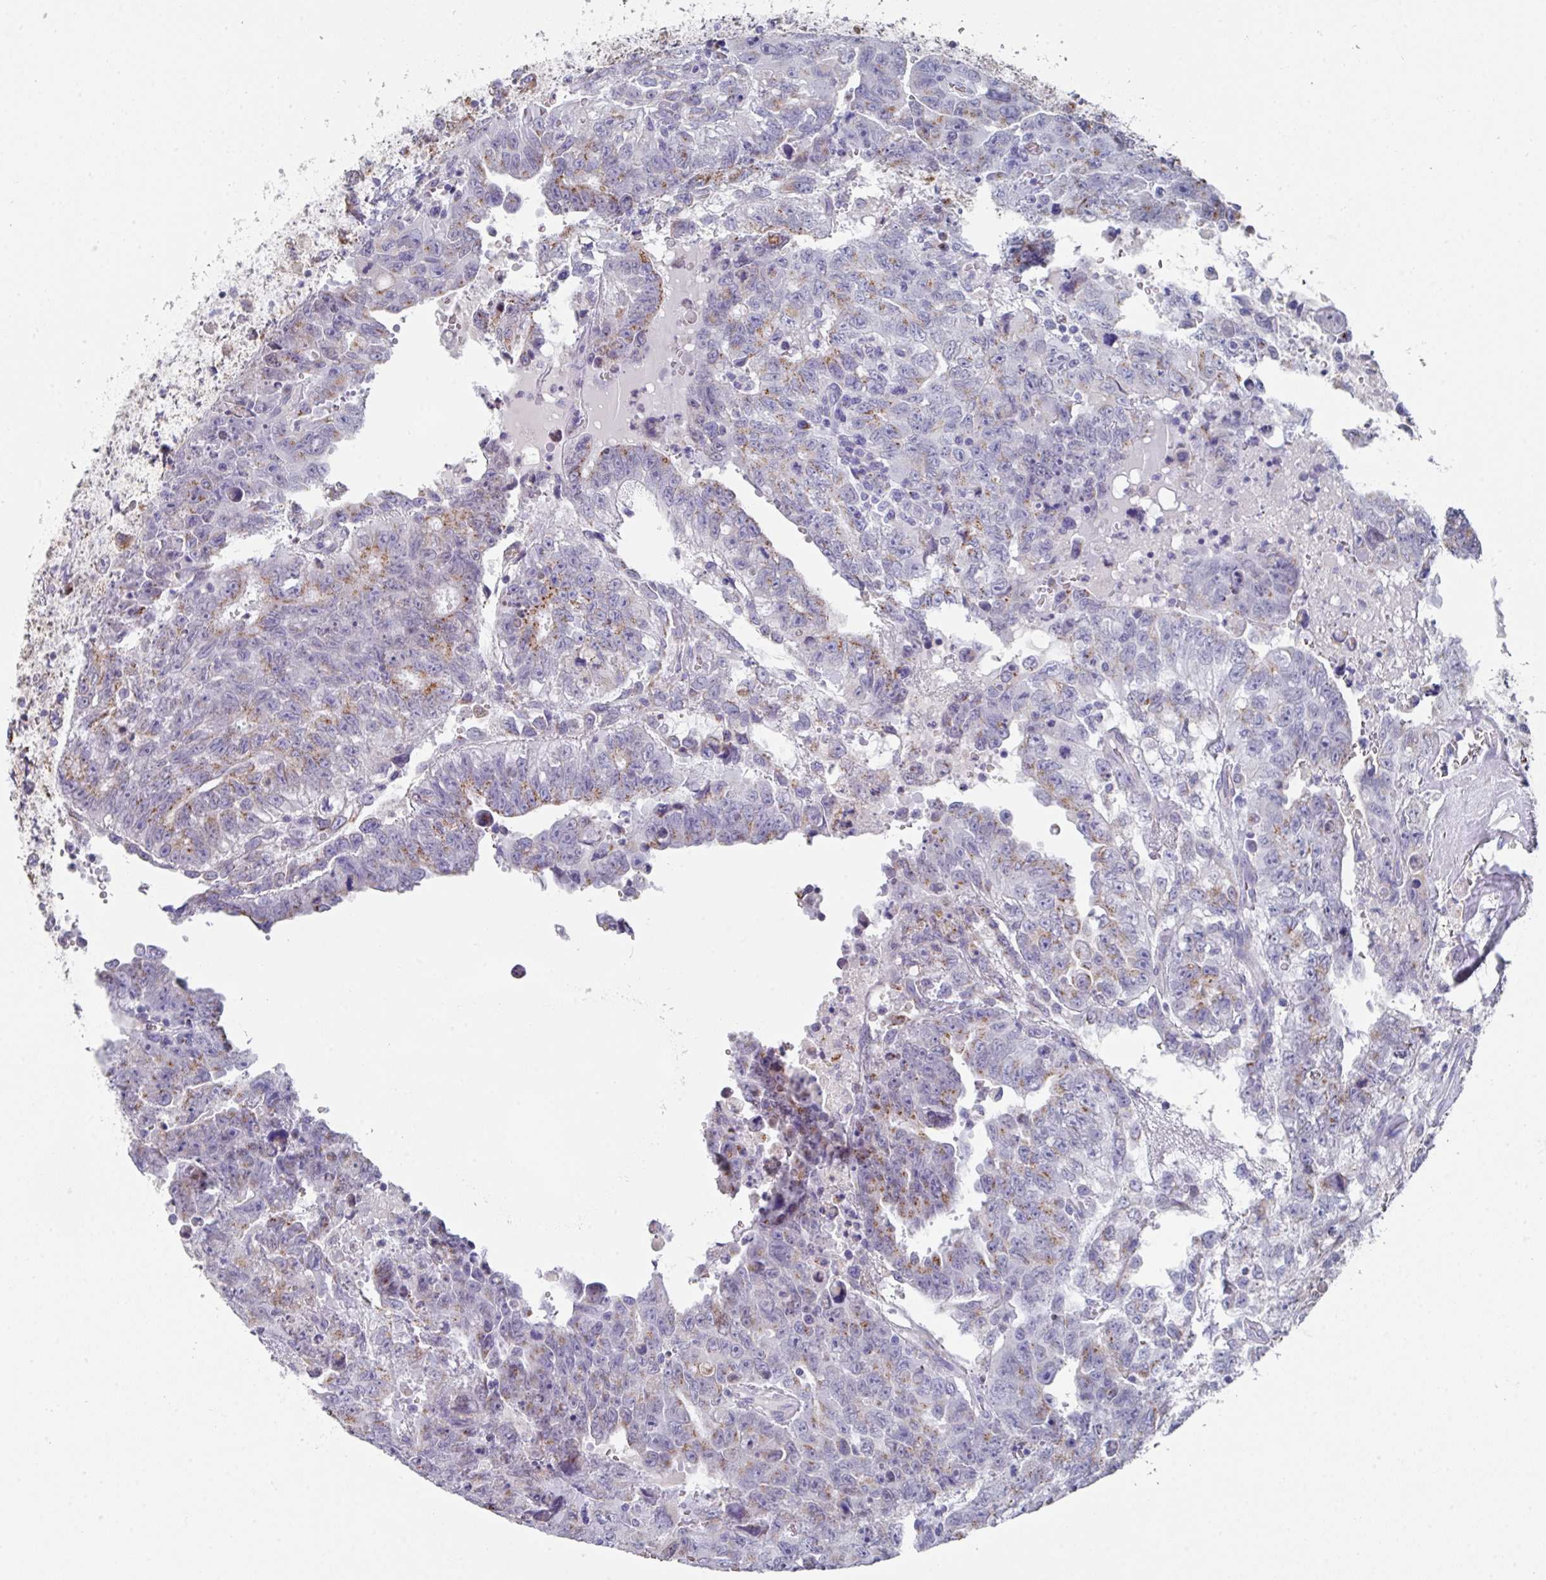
{"staining": {"intensity": "moderate", "quantity": "<25%", "location": "cytoplasmic/membranous"}, "tissue": "testis cancer", "cell_type": "Tumor cells", "image_type": "cancer", "snomed": [{"axis": "morphology", "description": "Carcinoma, Embryonal, NOS"}, {"axis": "topography", "description": "Testis"}], "caption": "Brown immunohistochemical staining in human testis cancer shows moderate cytoplasmic/membranous positivity in about <25% of tumor cells.", "gene": "VKORC1L1", "patient": {"sex": "male", "age": 24}}